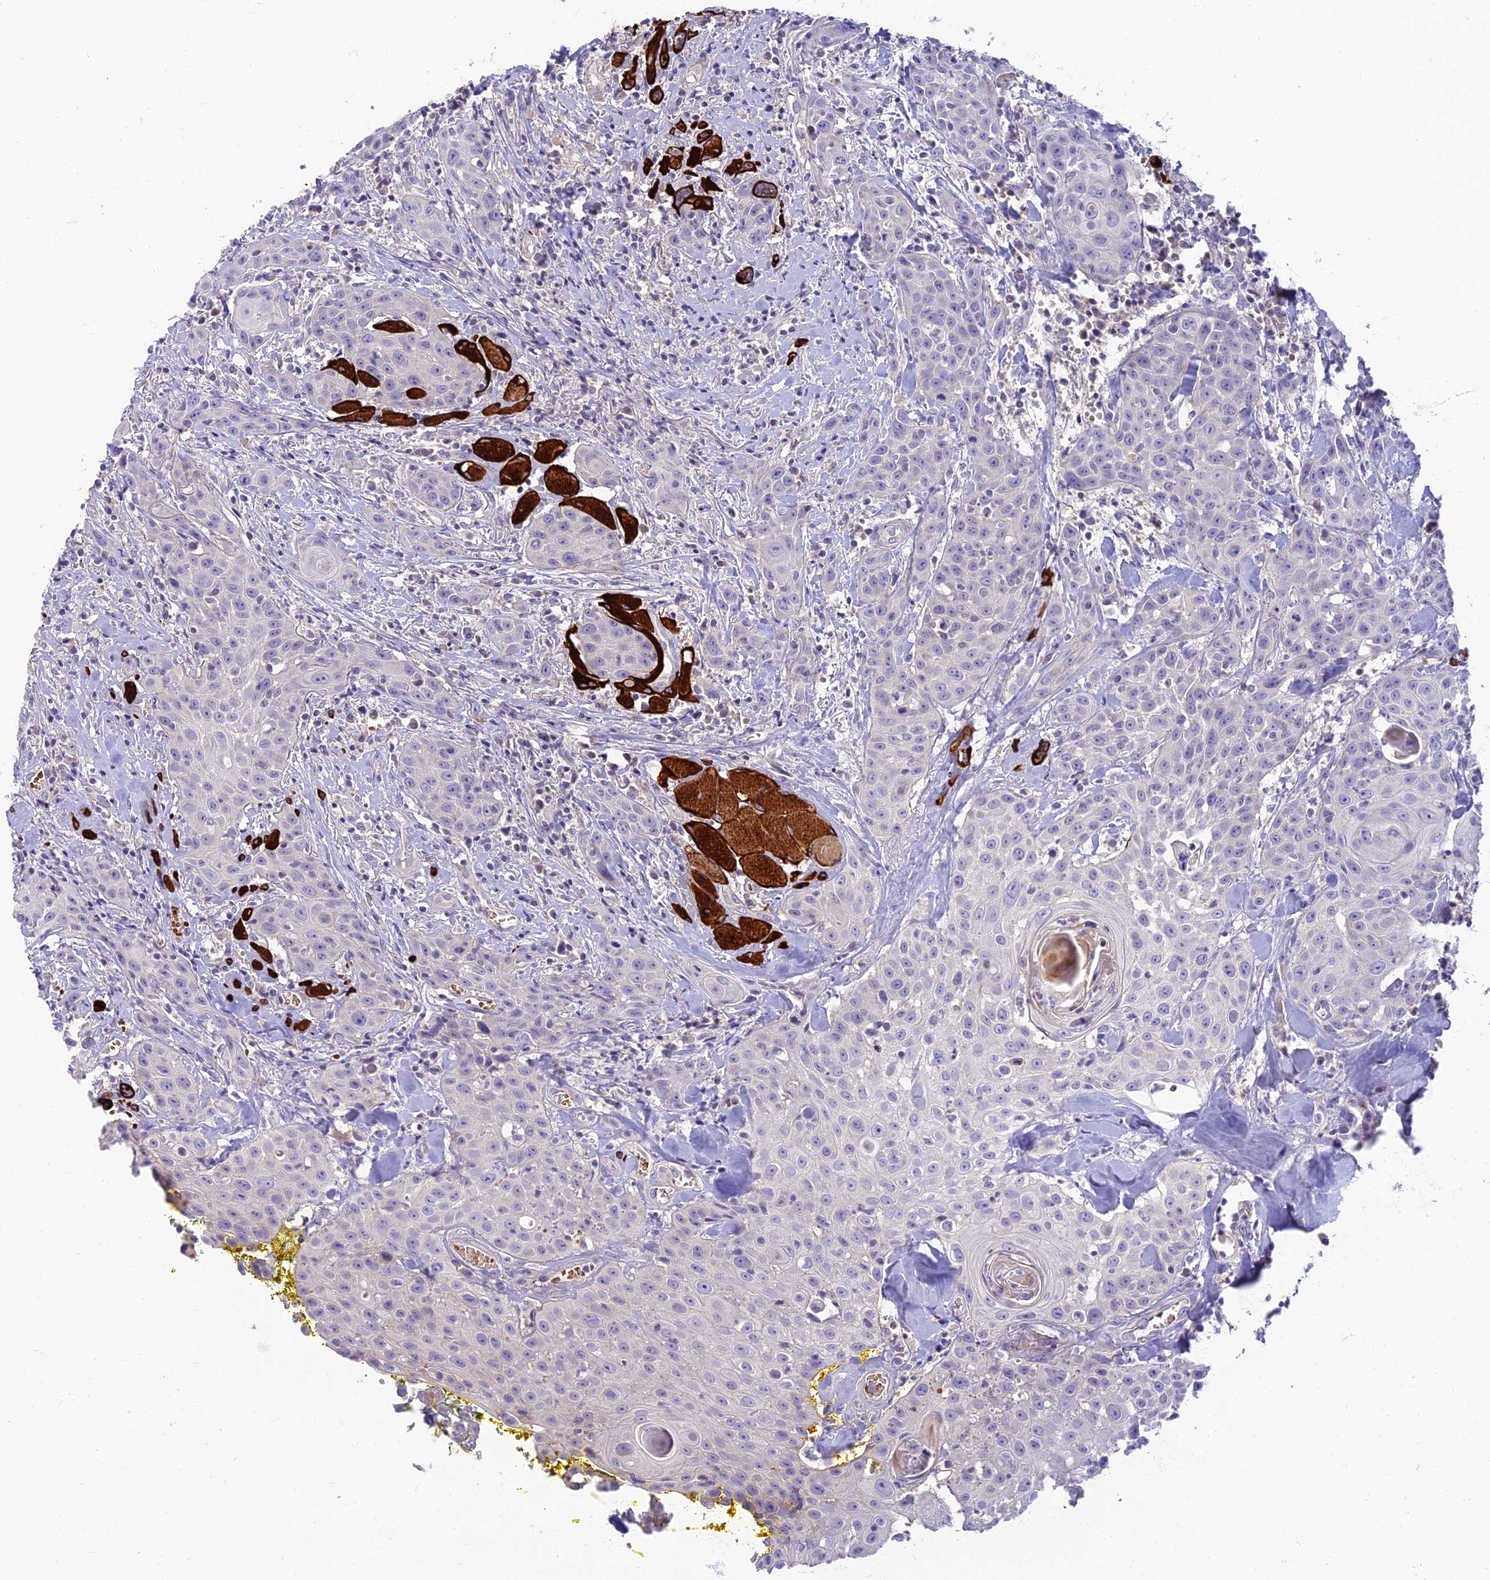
{"staining": {"intensity": "negative", "quantity": "none", "location": "none"}, "tissue": "head and neck cancer", "cell_type": "Tumor cells", "image_type": "cancer", "snomed": [{"axis": "morphology", "description": "Squamous cell carcinoma, NOS"}, {"axis": "topography", "description": "Oral tissue"}, {"axis": "topography", "description": "Head-Neck"}], "caption": "A histopathology image of head and neck cancer (squamous cell carcinoma) stained for a protein shows no brown staining in tumor cells.", "gene": "CLIP4", "patient": {"sex": "female", "age": 82}}